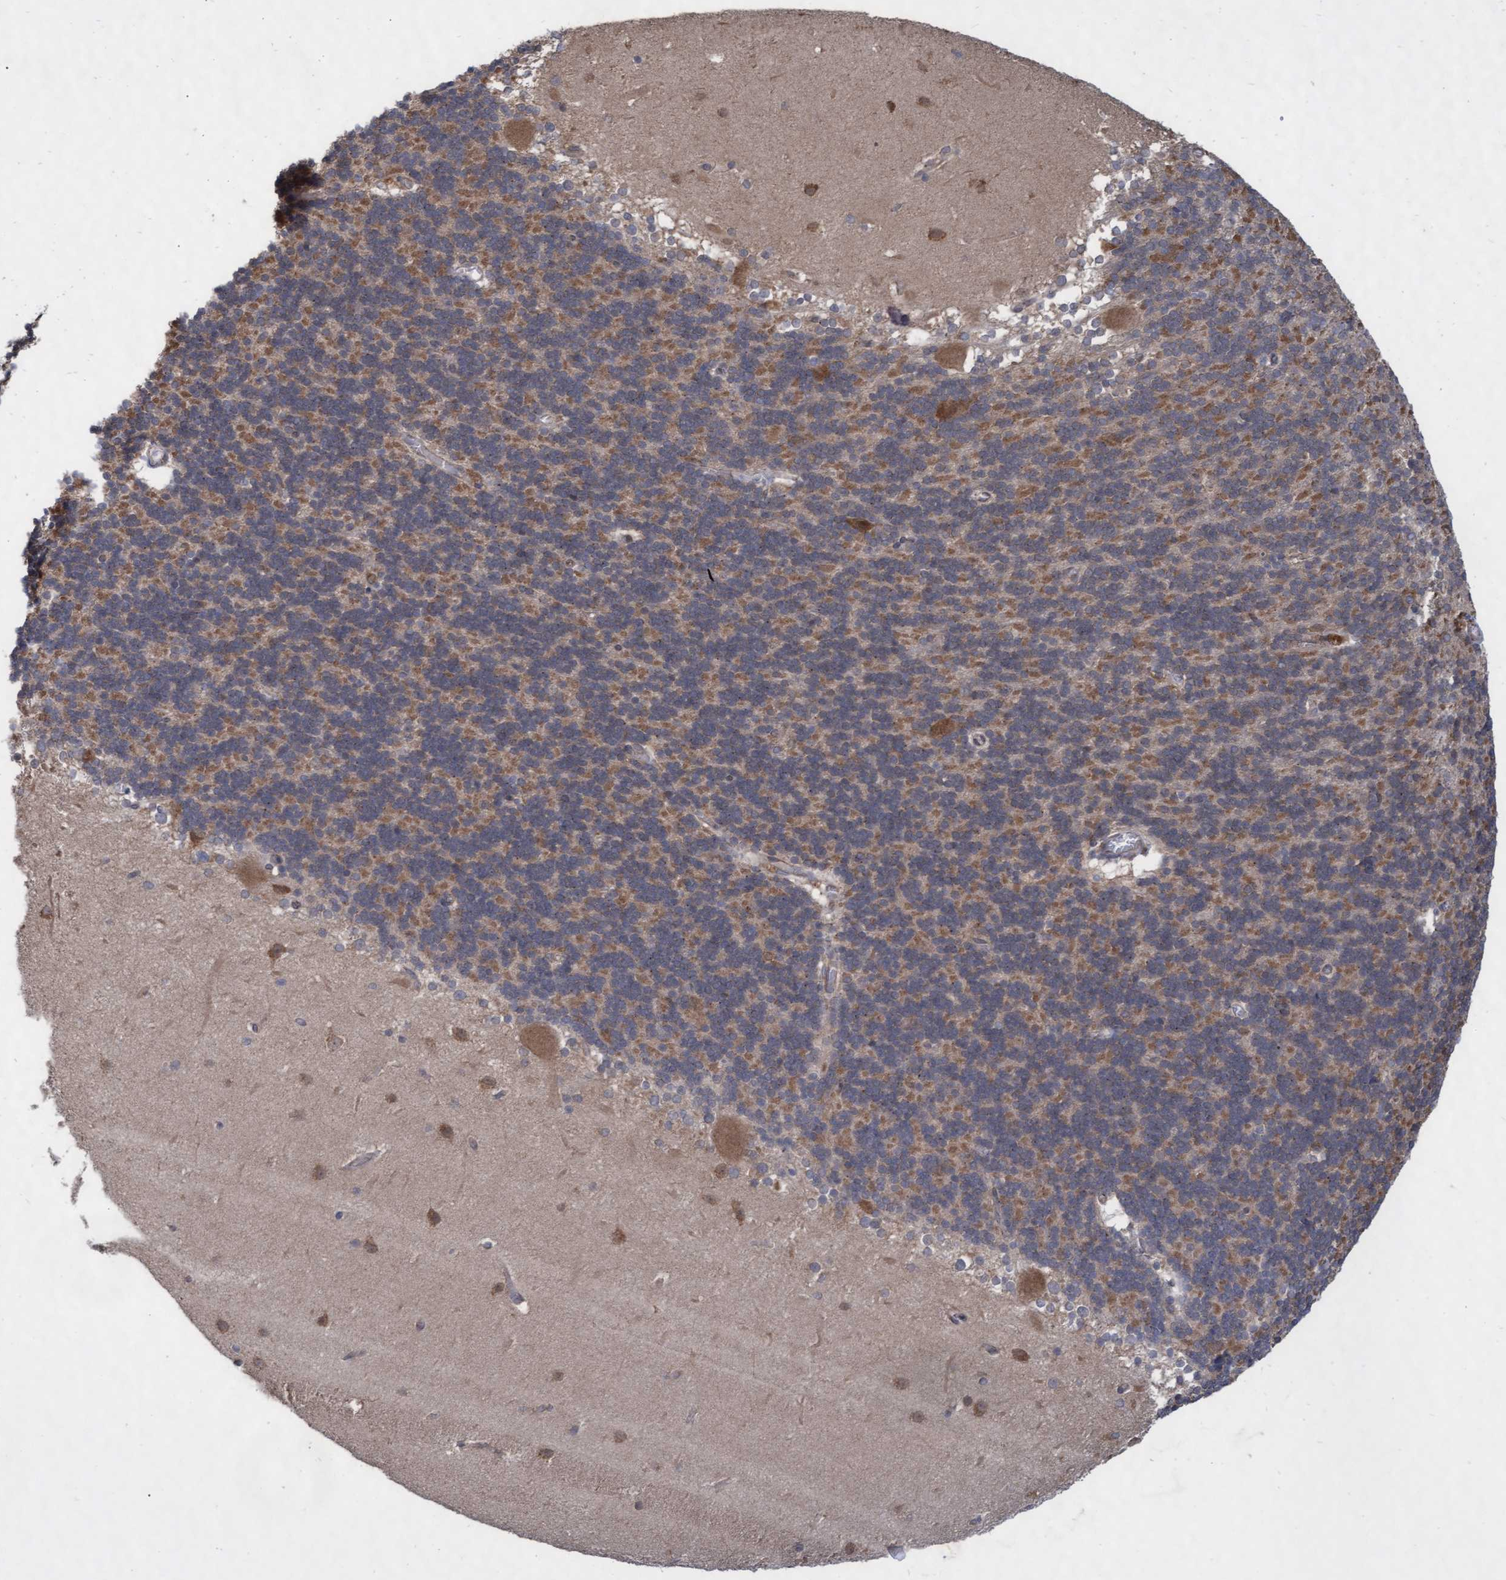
{"staining": {"intensity": "moderate", "quantity": "25%-75%", "location": "cytoplasmic/membranous"}, "tissue": "cerebellum", "cell_type": "Cells in granular layer", "image_type": "normal", "snomed": [{"axis": "morphology", "description": "Normal tissue, NOS"}, {"axis": "topography", "description": "Cerebellum"}], "caption": "Moderate cytoplasmic/membranous expression is seen in approximately 25%-75% of cells in granular layer in normal cerebellum.", "gene": "ABCF2", "patient": {"sex": "female", "age": 19}}